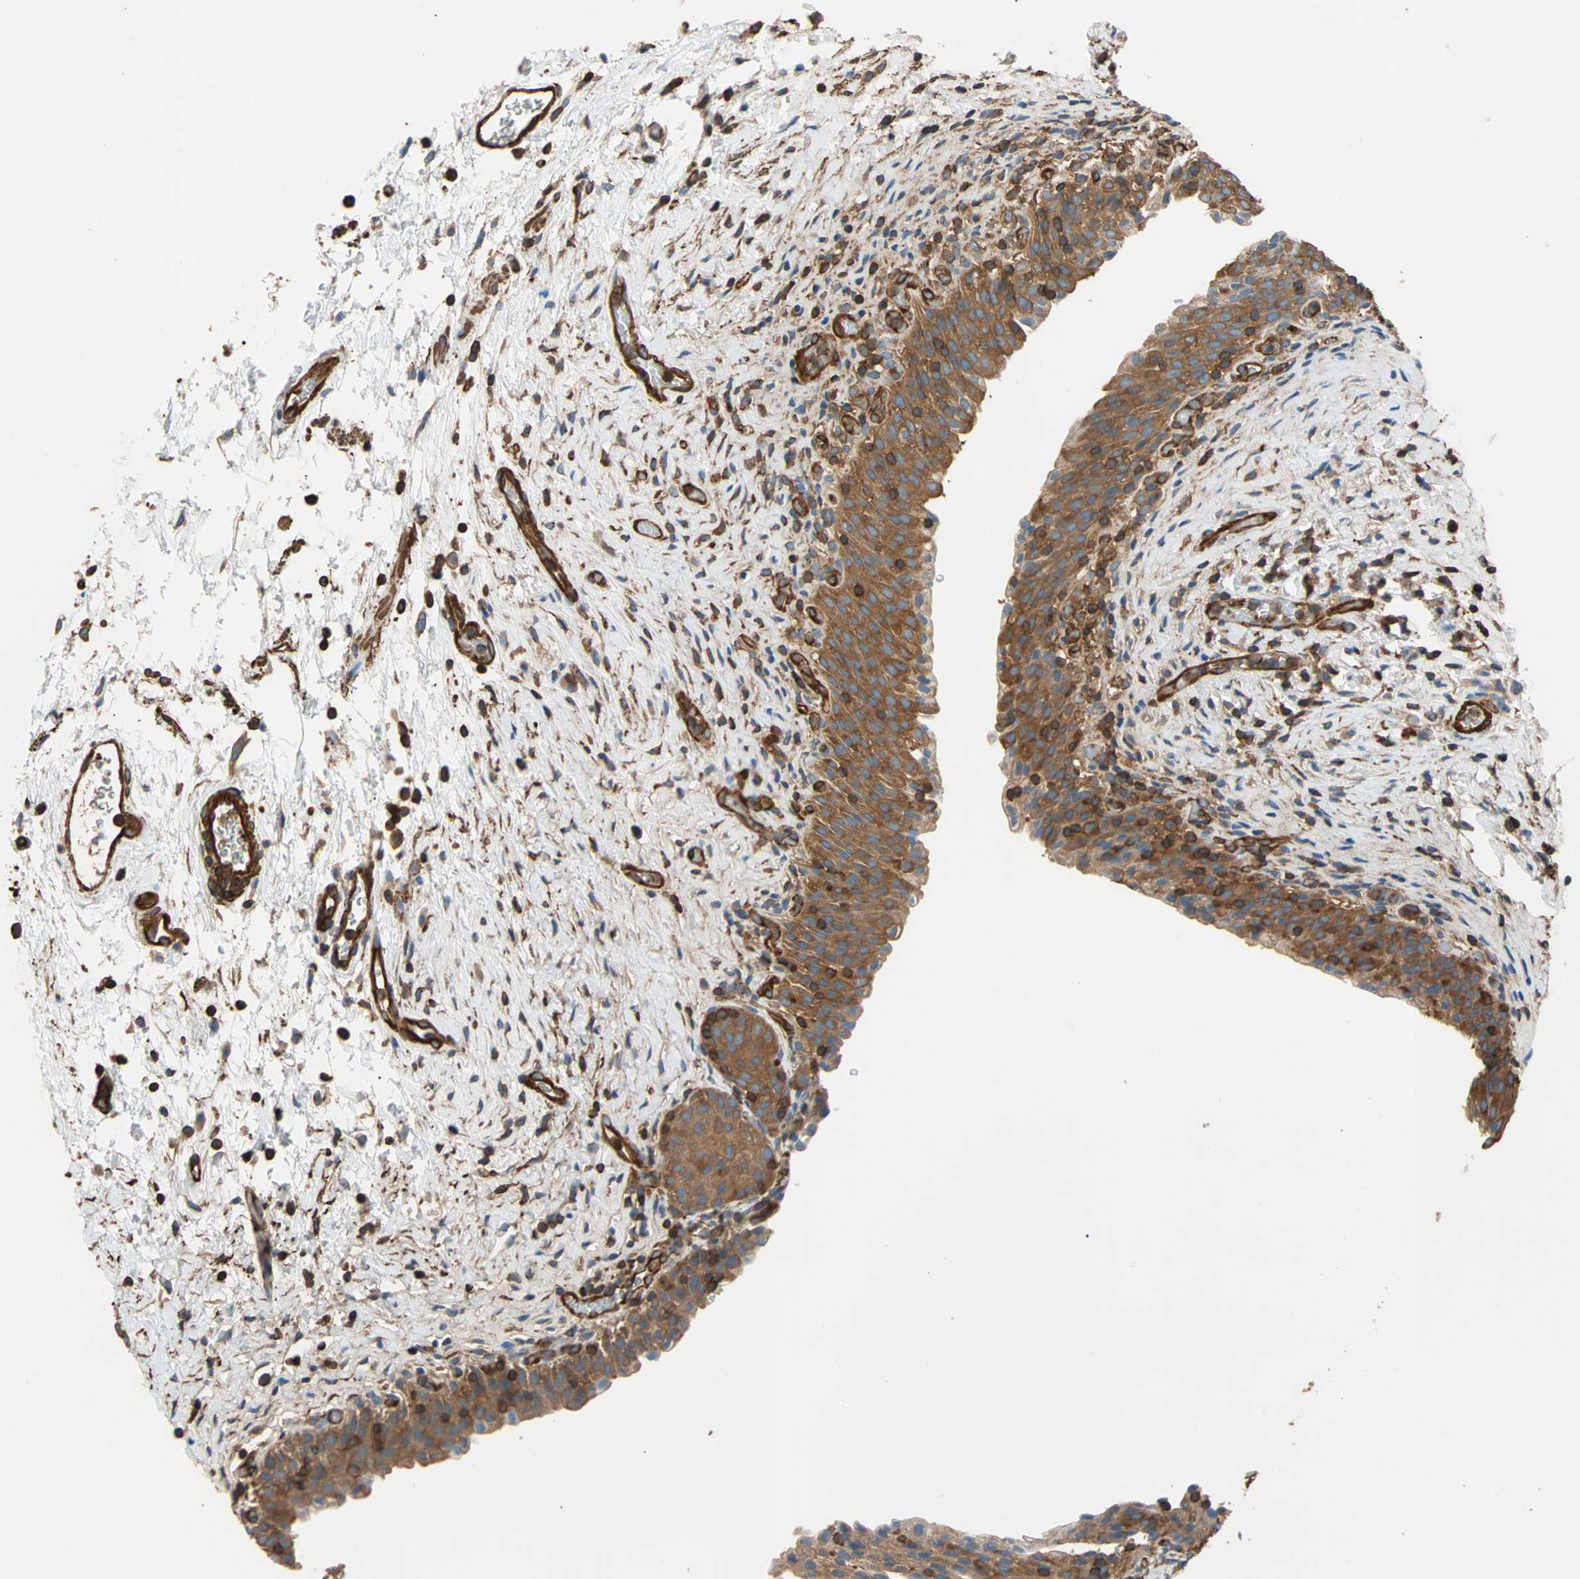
{"staining": {"intensity": "strong", "quantity": ">75%", "location": "cytoplasmic/membranous"}, "tissue": "urinary bladder", "cell_type": "Urothelial cells", "image_type": "normal", "snomed": [{"axis": "morphology", "description": "Normal tissue, NOS"}, {"axis": "topography", "description": "Urinary bladder"}], "caption": "The immunohistochemical stain highlights strong cytoplasmic/membranous staining in urothelial cells of unremarkable urinary bladder. (IHC, brightfield microscopy, high magnification).", "gene": "GALNT10", "patient": {"sex": "male", "age": 51}}